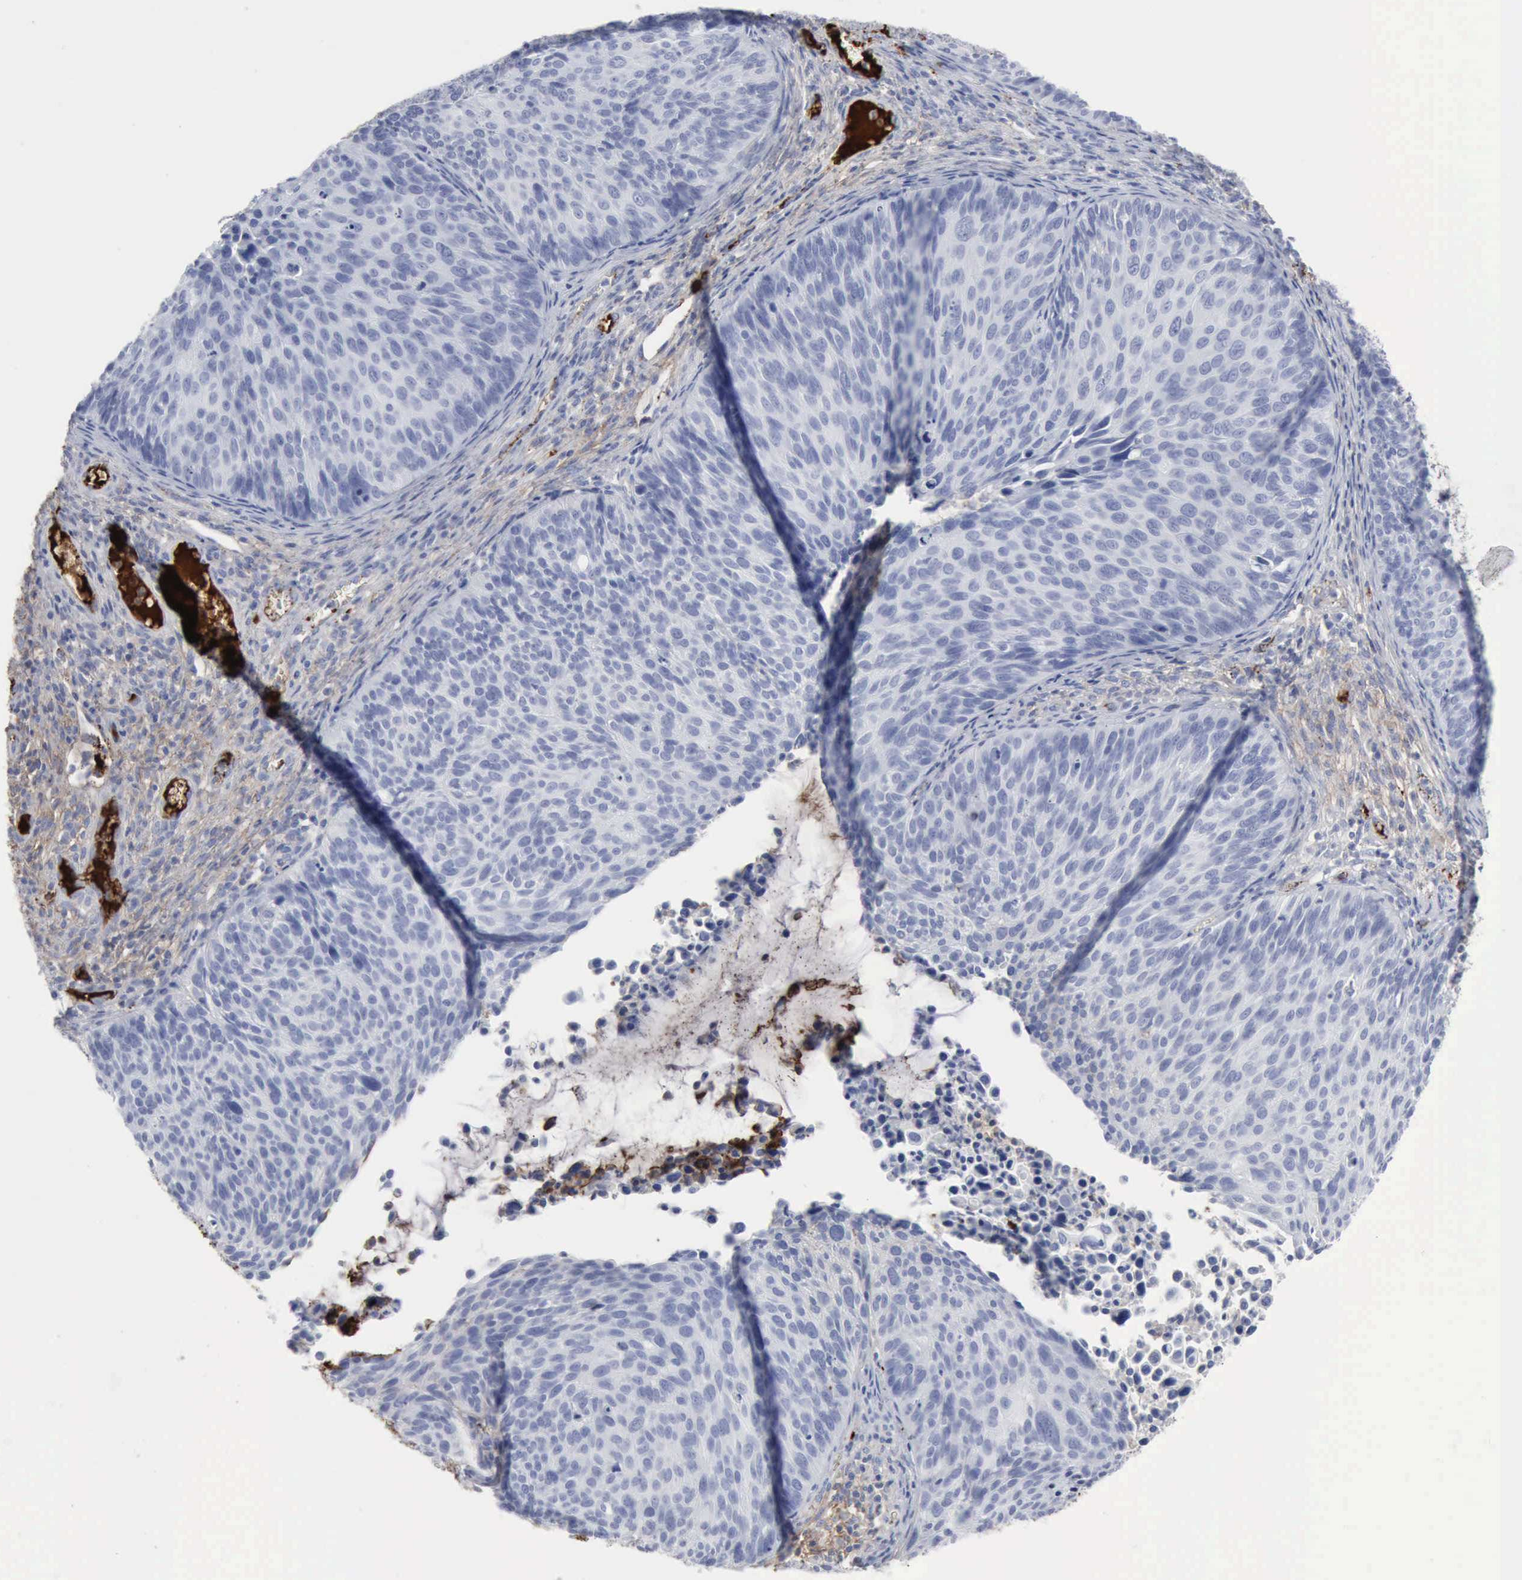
{"staining": {"intensity": "negative", "quantity": "none", "location": "none"}, "tissue": "cervical cancer", "cell_type": "Tumor cells", "image_type": "cancer", "snomed": [{"axis": "morphology", "description": "Squamous cell carcinoma, NOS"}, {"axis": "topography", "description": "Cervix"}], "caption": "Cervical squamous cell carcinoma was stained to show a protein in brown. There is no significant staining in tumor cells.", "gene": "C4BPA", "patient": {"sex": "female", "age": 36}}